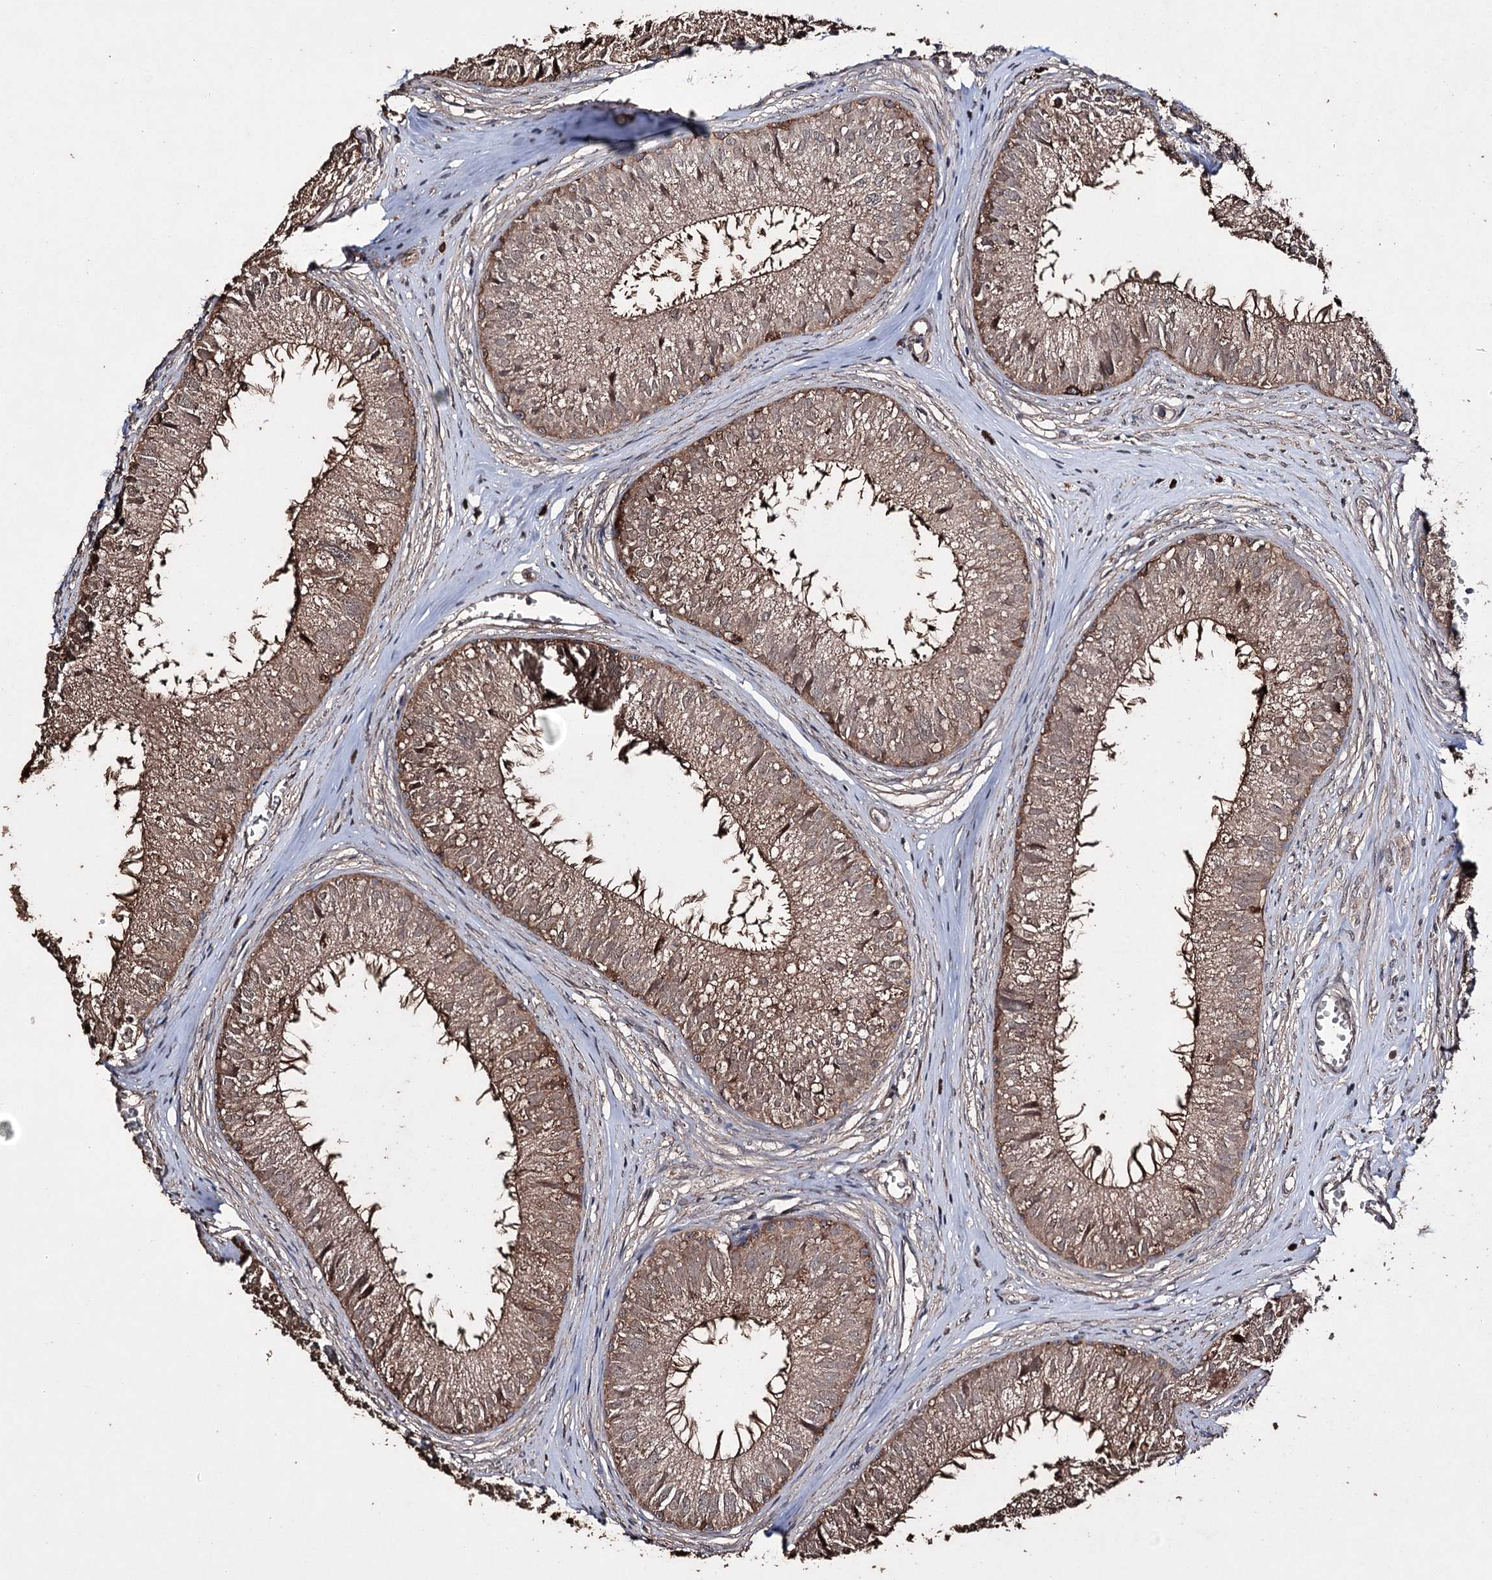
{"staining": {"intensity": "moderate", "quantity": ">75%", "location": "cytoplasmic/membranous"}, "tissue": "epididymis", "cell_type": "Glandular cells", "image_type": "normal", "snomed": [{"axis": "morphology", "description": "Normal tissue, NOS"}, {"axis": "topography", "description": "Epididymis"}], "caption": "Immunohistochemical staining of unremarkable epididymis exhibits medium levels of moderate cytoplasmic/membranous staining in about >75% of glandular cells.", "gene": "ZNF662", "patient": {"sex": "male", "age": 36}}